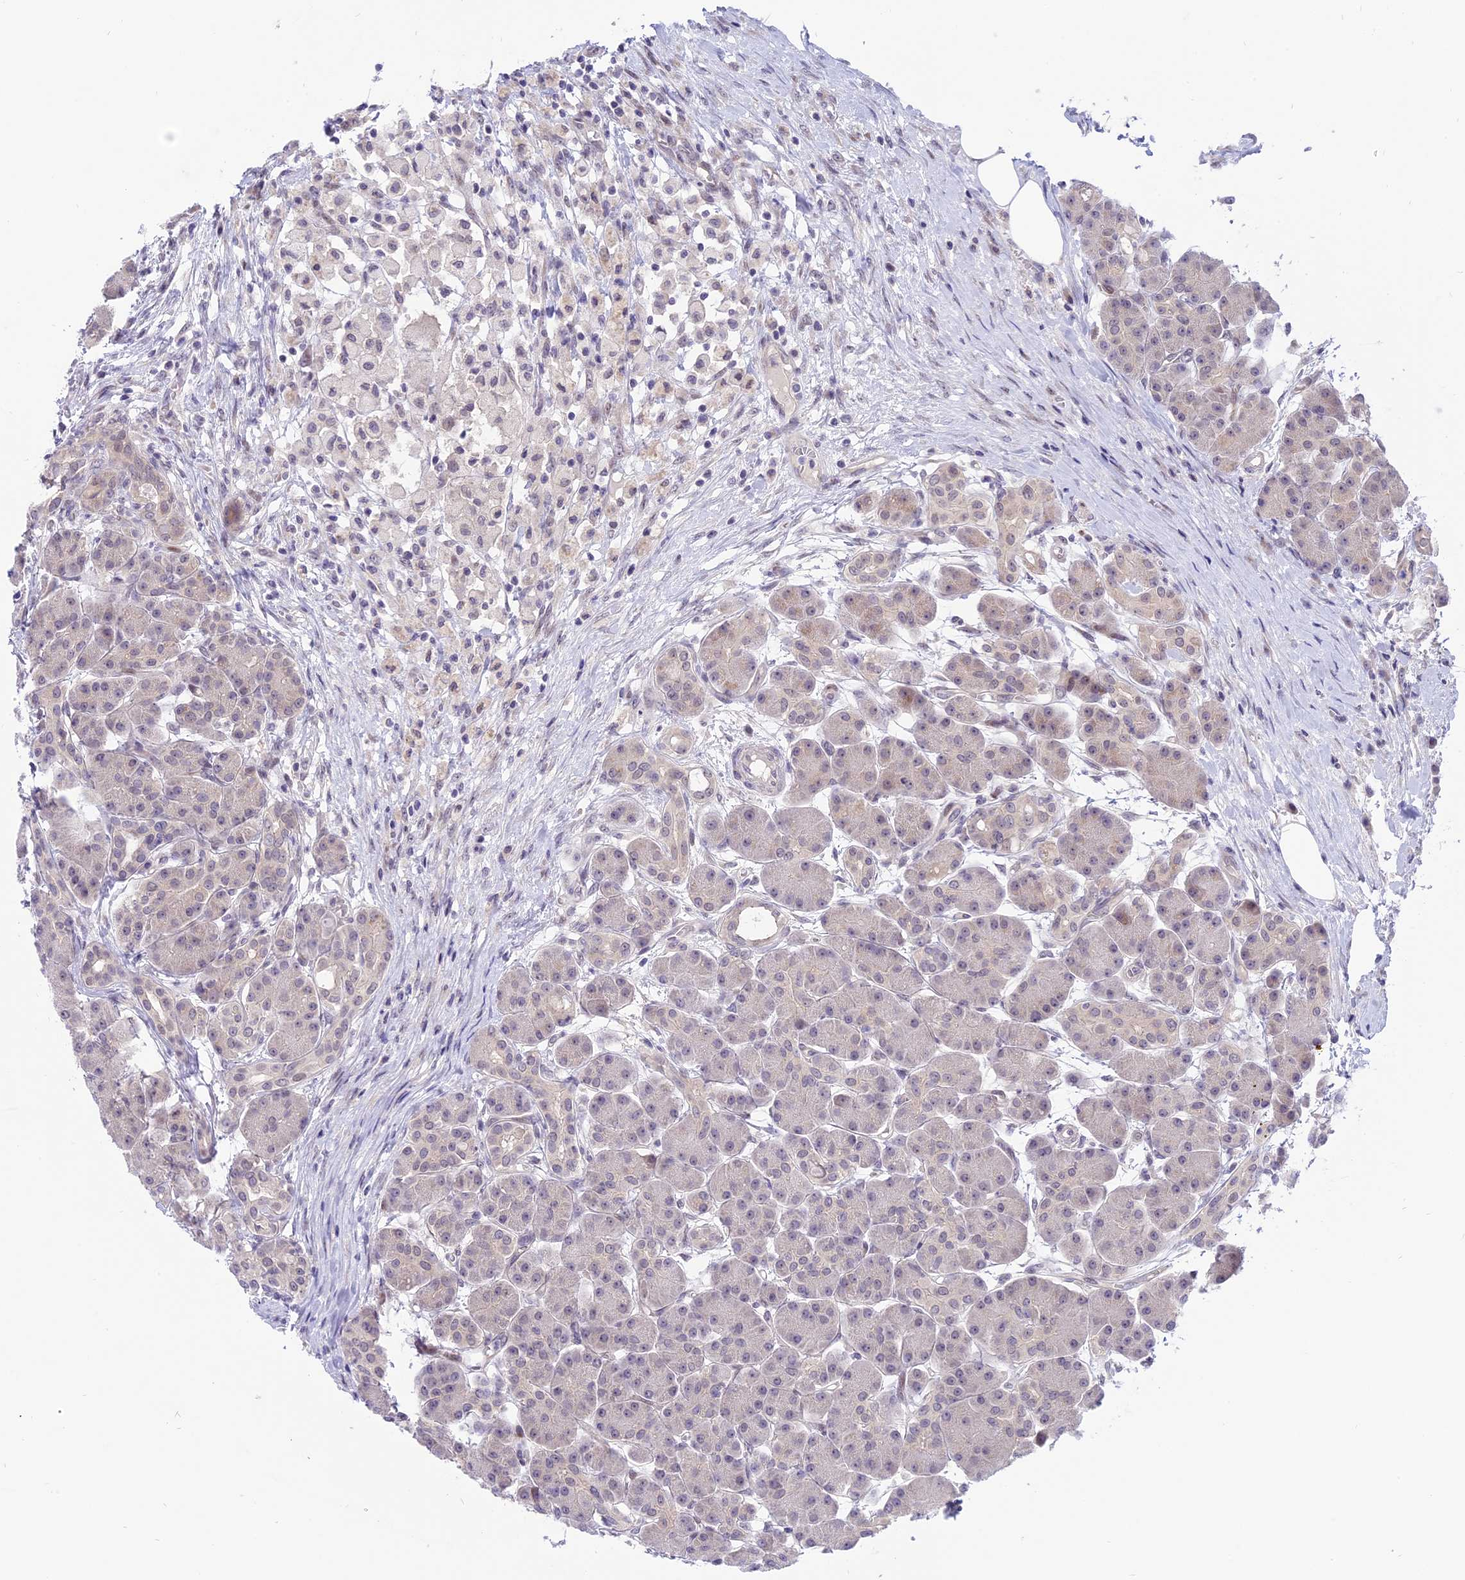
{"staining": {"intensity": "weak", "quantity": "<25%", "location": "cytoplasmic/membranous"}, "tissue": "pancreas", "cell_type": "Exocrine glandular cells", "image_type": "normal", "snomed": [{"axis": "morphology", "description": "Normal tissue, NOS"}, {"axis": "topography", "description": "Pancreas"}], "caption": "Immunohistochemistry (IHC) micrograph of benign pancreas: pancreas stained with DAB shows no significant protein positivity in exocrine glandular cells. (DAB (3,3'-diaminobenzidine) immunohistochemistry (IHC) visualized using brightfield microscopy, high magnification).", "gene": "ZNF837", "patient": {"sex": "male", "age": 63}}